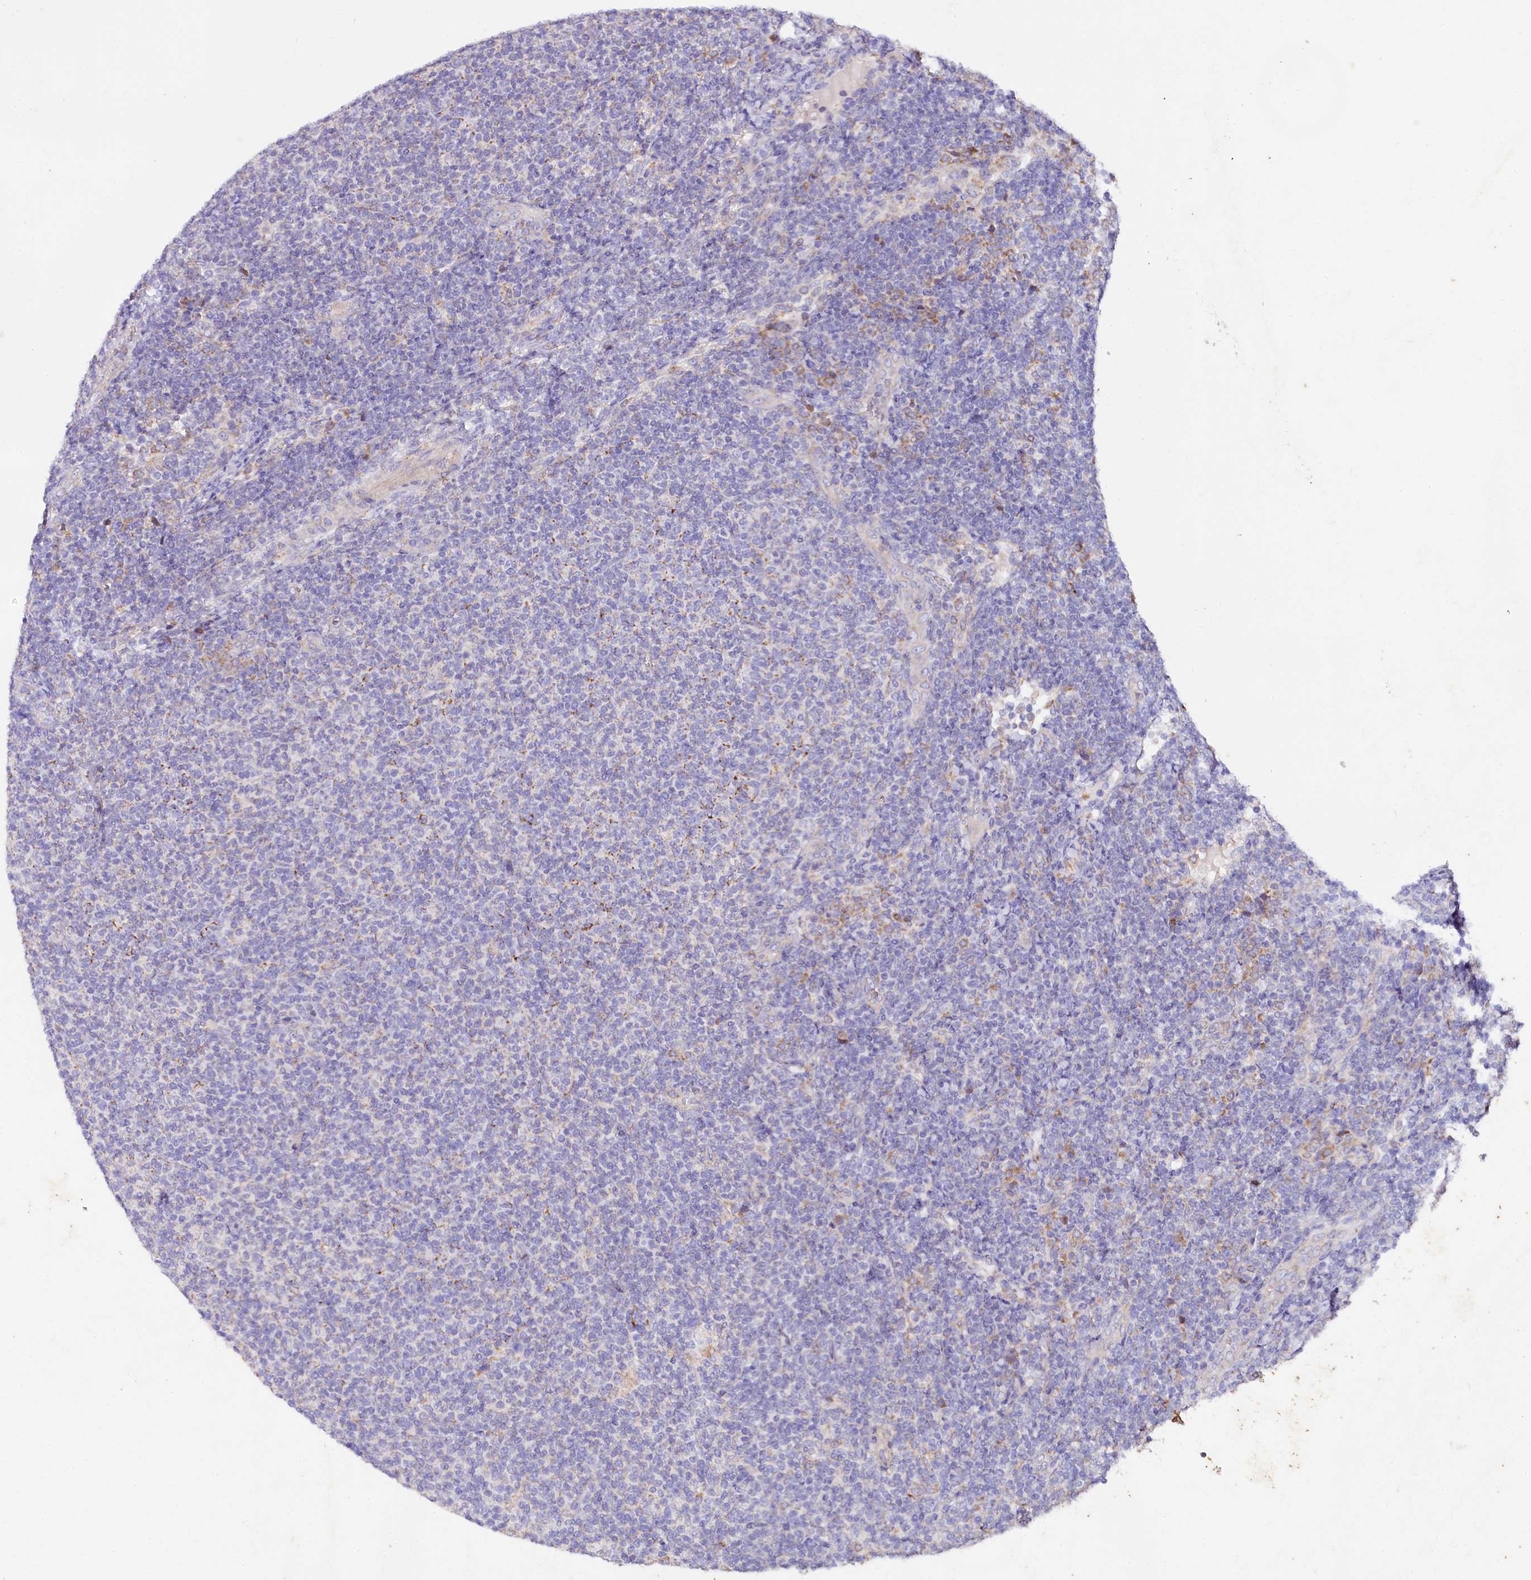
{"staining": {"intensity": "moderate", "quantity": "<25%", "location": "cytoplasmic/membranous"}, "tissue": "lymphoma", "cell_type": "Tumor cells", "image_type": "cancer", "snomed": [{"axis": "morphology", "description": "Malignant lymphoma, non-Hodgkin's type, Low grade"}, {"axis": "topography", "description": "Lymph node"}], "caption": "Lymphoma was stained to show a protein in brown. There is low levels of moderate cytoplasmic/membranous positivity in about <25% of tumor cells.", "gene": "SACM1L", "patient": {"sex": "male", "age": 66}}